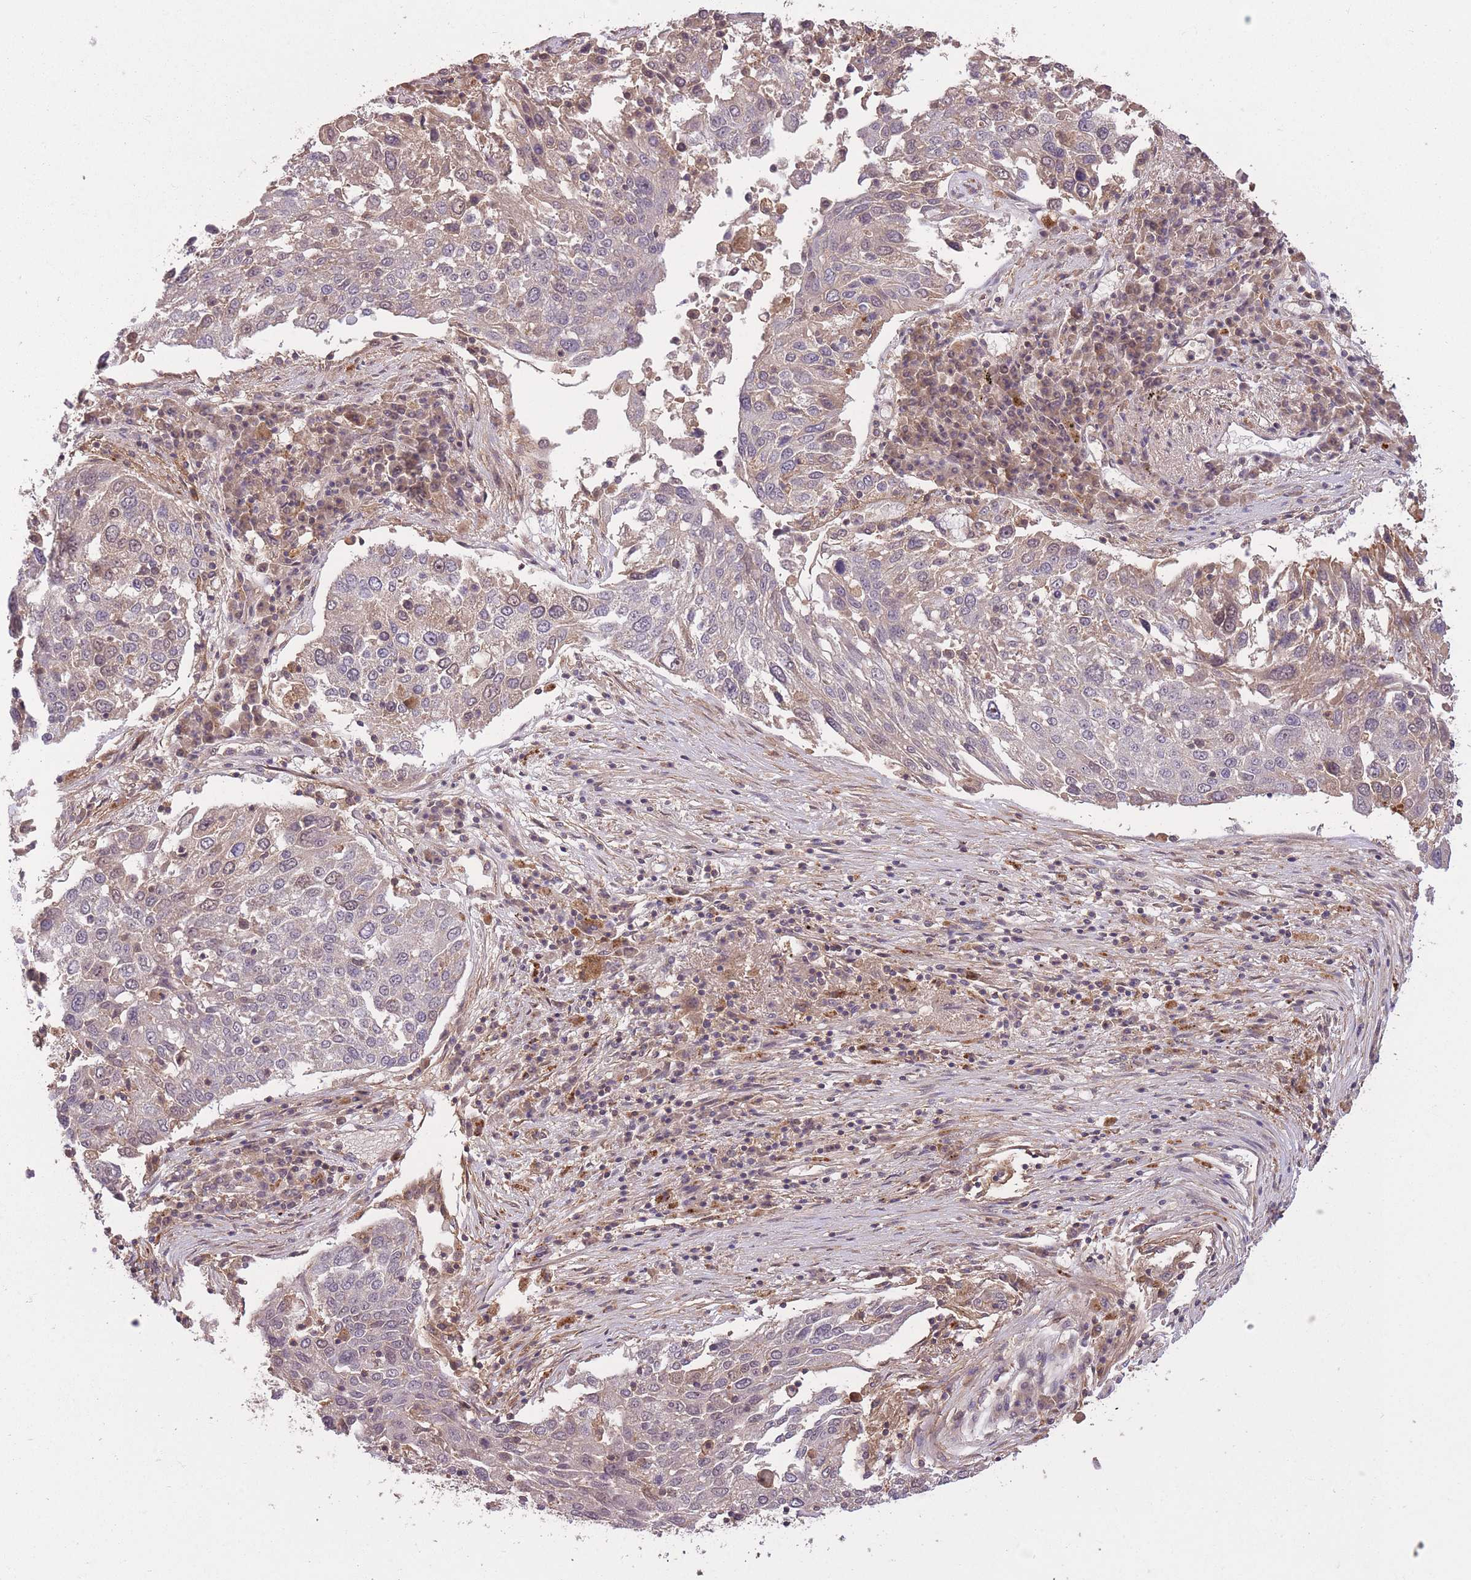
{"staining": {"intensity": "weak", "quantity": "<25%", "location": "cytoplasmic/membranous"}, "tissue": "lung cancer", "cell_type": "Tumor cells", "image_type": "cancer", "snomed": [{"axis": "morphology", "description": "Squamous cell carcinoma, NOS"}, {"axis": "topography", "description": "Lung"}], "caption": "Immunohistochemistry histopathology image of neoplastic tissue: human lung cancer stained with DAB (3,3'-diaminobenzidine) displays no significant protein staining in tumor cells.", "gene": "POLR3F", "patient": {"sex": "male", "age": 65}}